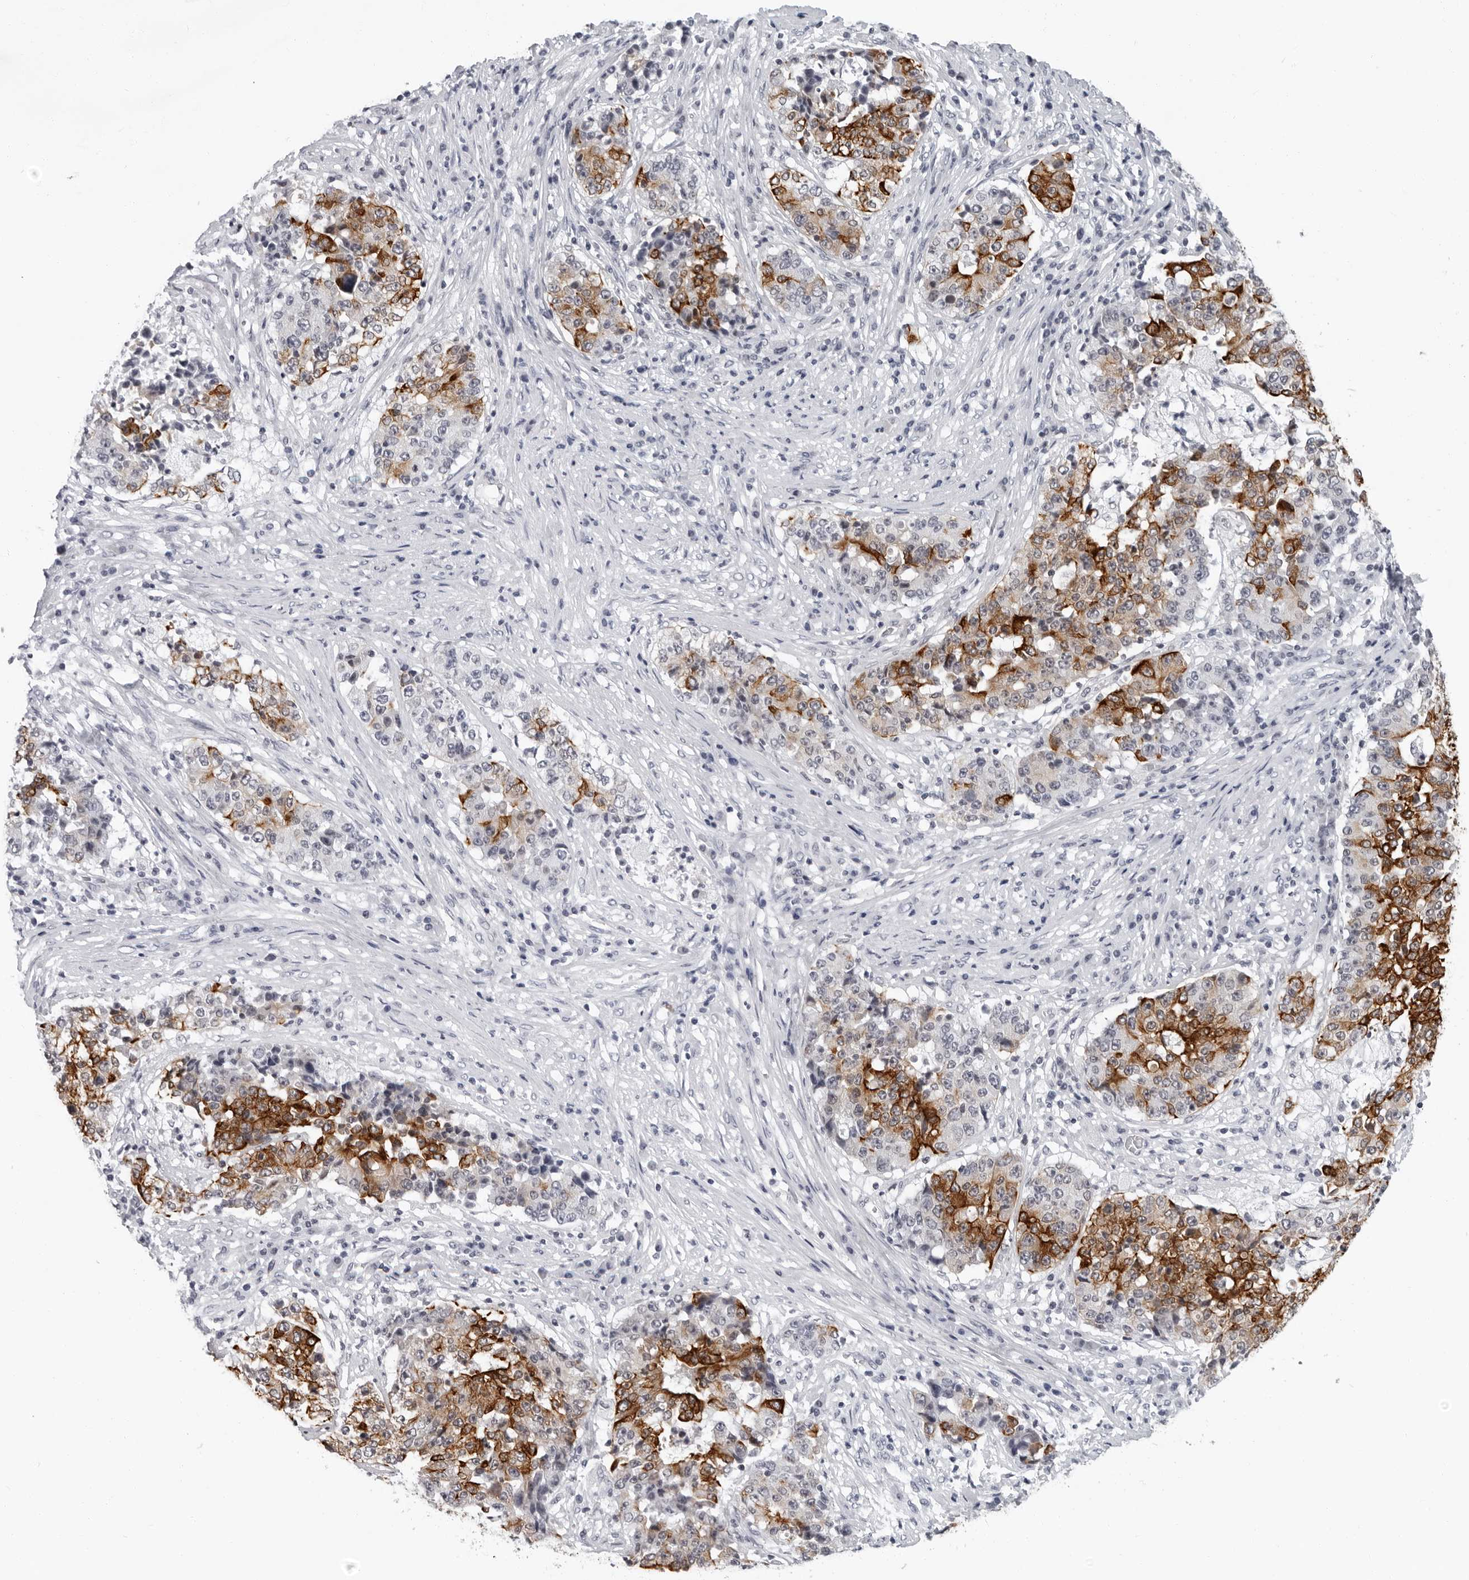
{"staining": {"intensity": "strong", "quantity": ">75%", "location": "cytoplasmic/membranous"}, "tissue": "stomach cancer", "cell_type": "Tumor cells", "image_type": "cancer", "snomed": [{"axis": "morphology", "description": "Adenocarcinoma, NOS"}, {"axis": "topography", "description": "Stomach"}], "caption": "Stomach cancer (adenocarcinoma) tissue reveals strong cytoplasmic/membranous positivity in approximately >75% of tumor cells, visualized by immunohistochemistry.", "gene": "CCDC28B", "patient": {"sex": "male", "age": 59}}